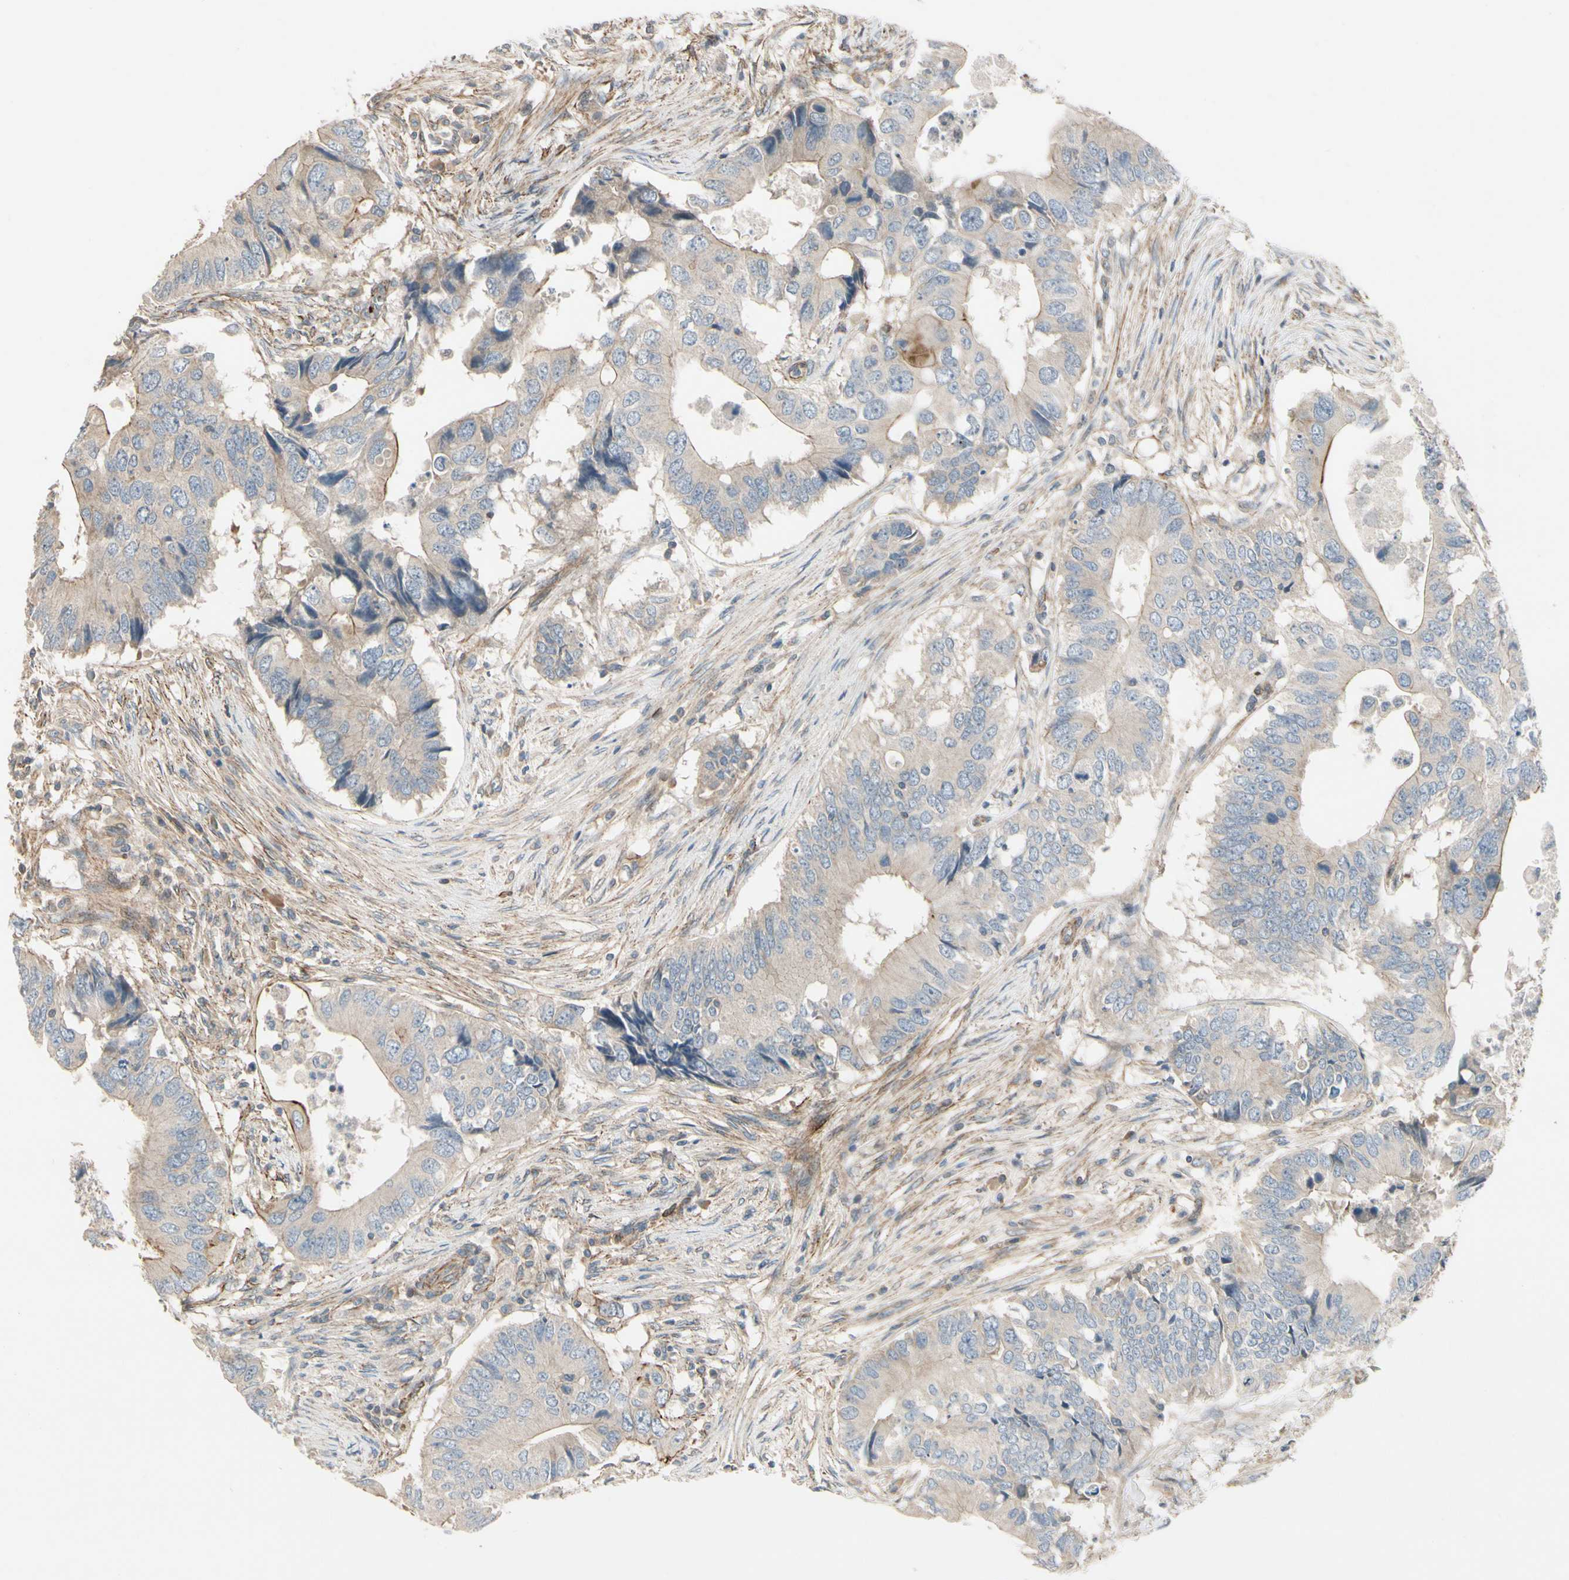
{"staining": {"intensity": "moderate", "quantity": "<25%", "location": "cytoplasmic/membranous"}, "tissue": "colorectal cancer", "cell_type": "Tumor cells", "image_type": "cancer", "snomed": [{"axis": "morphology", "description": "Adenocarcinoma, NOS"}, {"axis": "topography", "description": "Colon"}], "caption": "Immunohistochemistry (IHC) staining of colorectal adenocarcinoma, which shows low levels of moderate cytoplasmic/membranous positivity in approximately <25% of tumor cells indicating moderate cytoplasmic/membranous protein staining. The staining was performed using DAB (3,3'-diaminobenzidine) (brown) for protein detection and nuclei were counterstained in hematoxylin (blue).", "gene": "PPP3CB", "patient": {"sex": "male", "age": 71}}